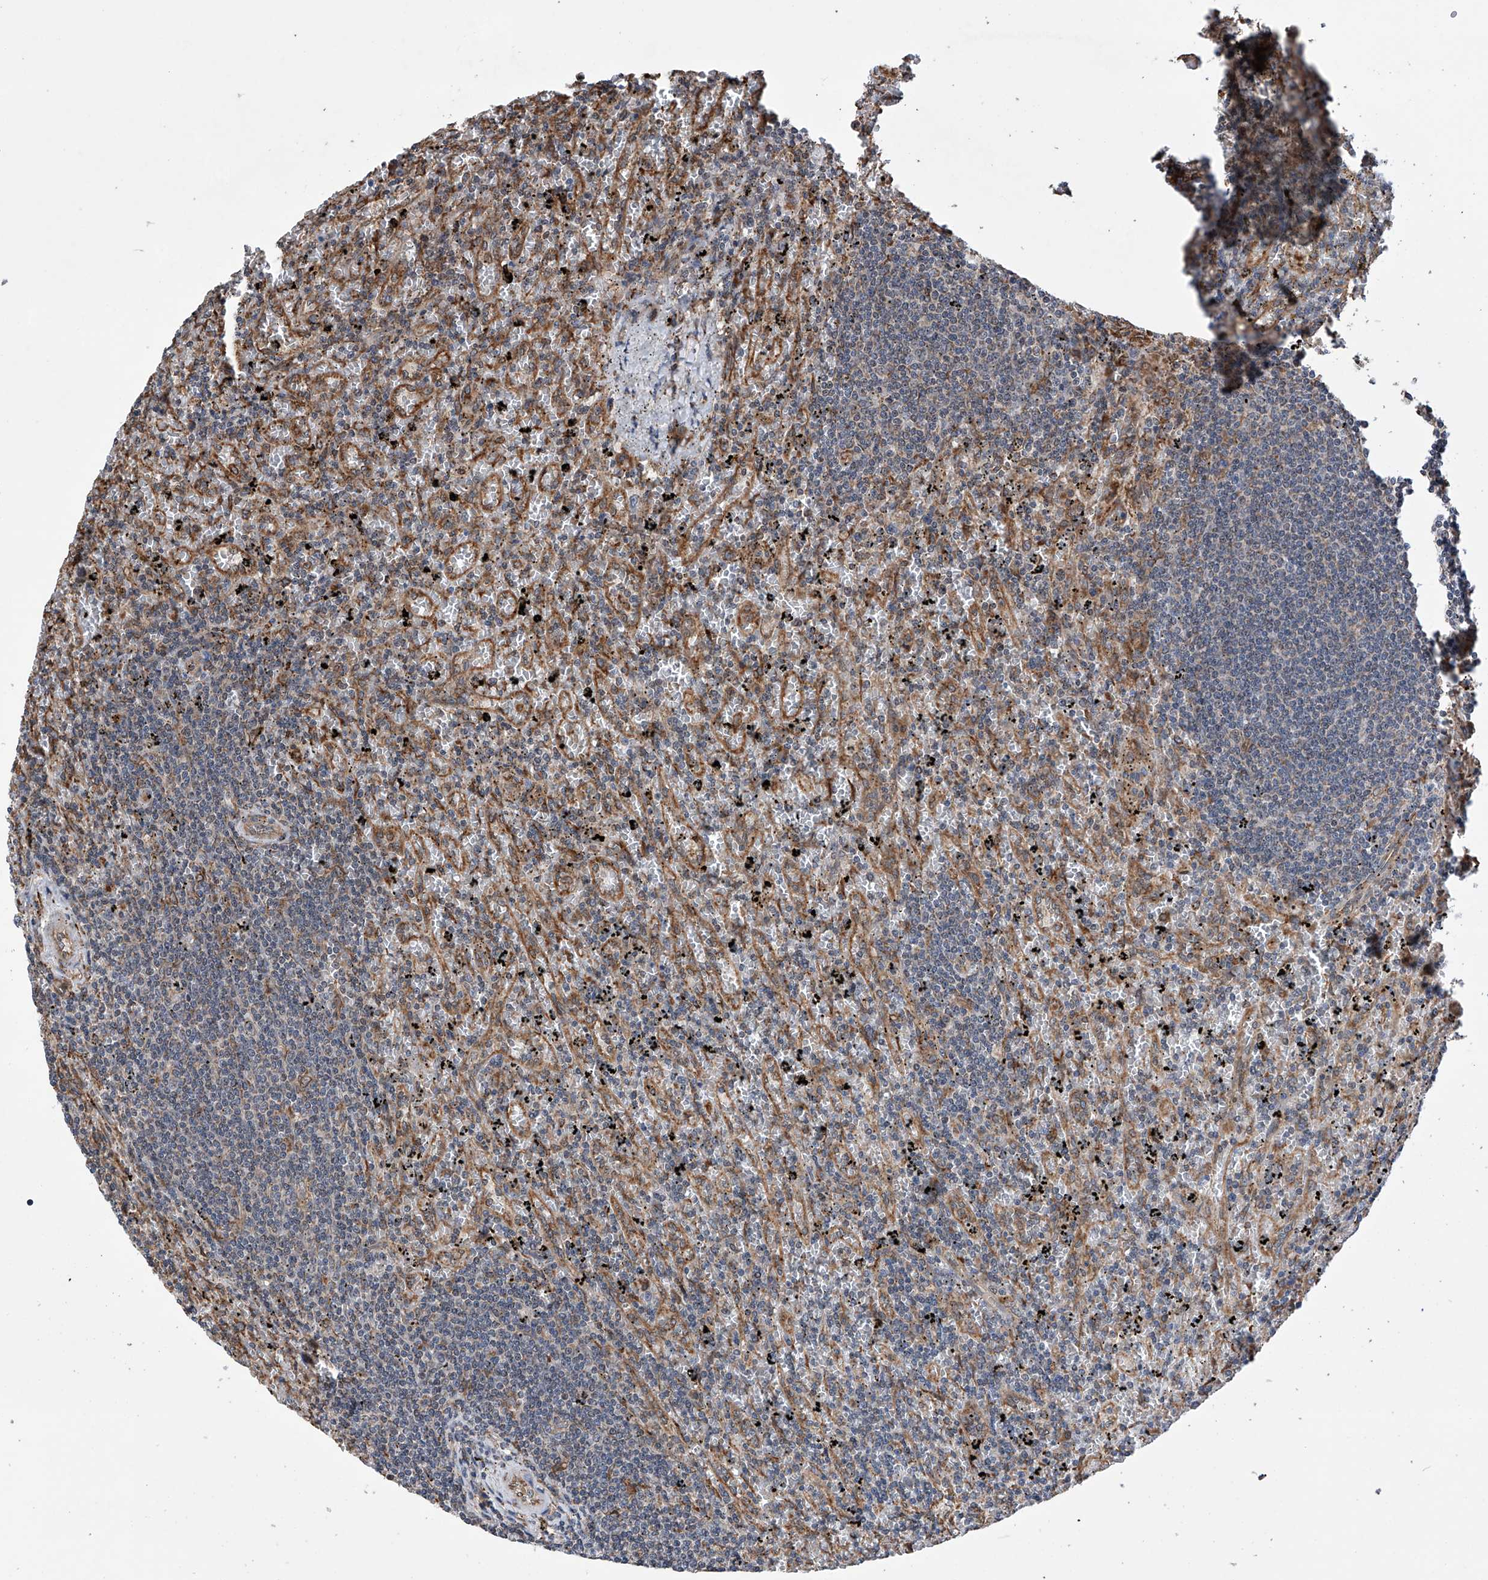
{"staining": {"intensity": "negative", "quantity": "none", "location": "none"}, "tissue": "lymphoma", "cell_type": "Tumor cells", "image_type": "cancer", "snomed": [{"axis": "morphology", "description": "Malignant lymphoma, non-Hodgkin's type, Low grade"}, {"axis": "topography", "description": "Spleen"}], "caption": "DAB (3,3'-diaminobenzidine) immunohistochemical staining of human lymphoma reveals no significant positivity in tumor cells.", "gene": "DNAH8", "patient": {"sex": "male", "age": 76}}